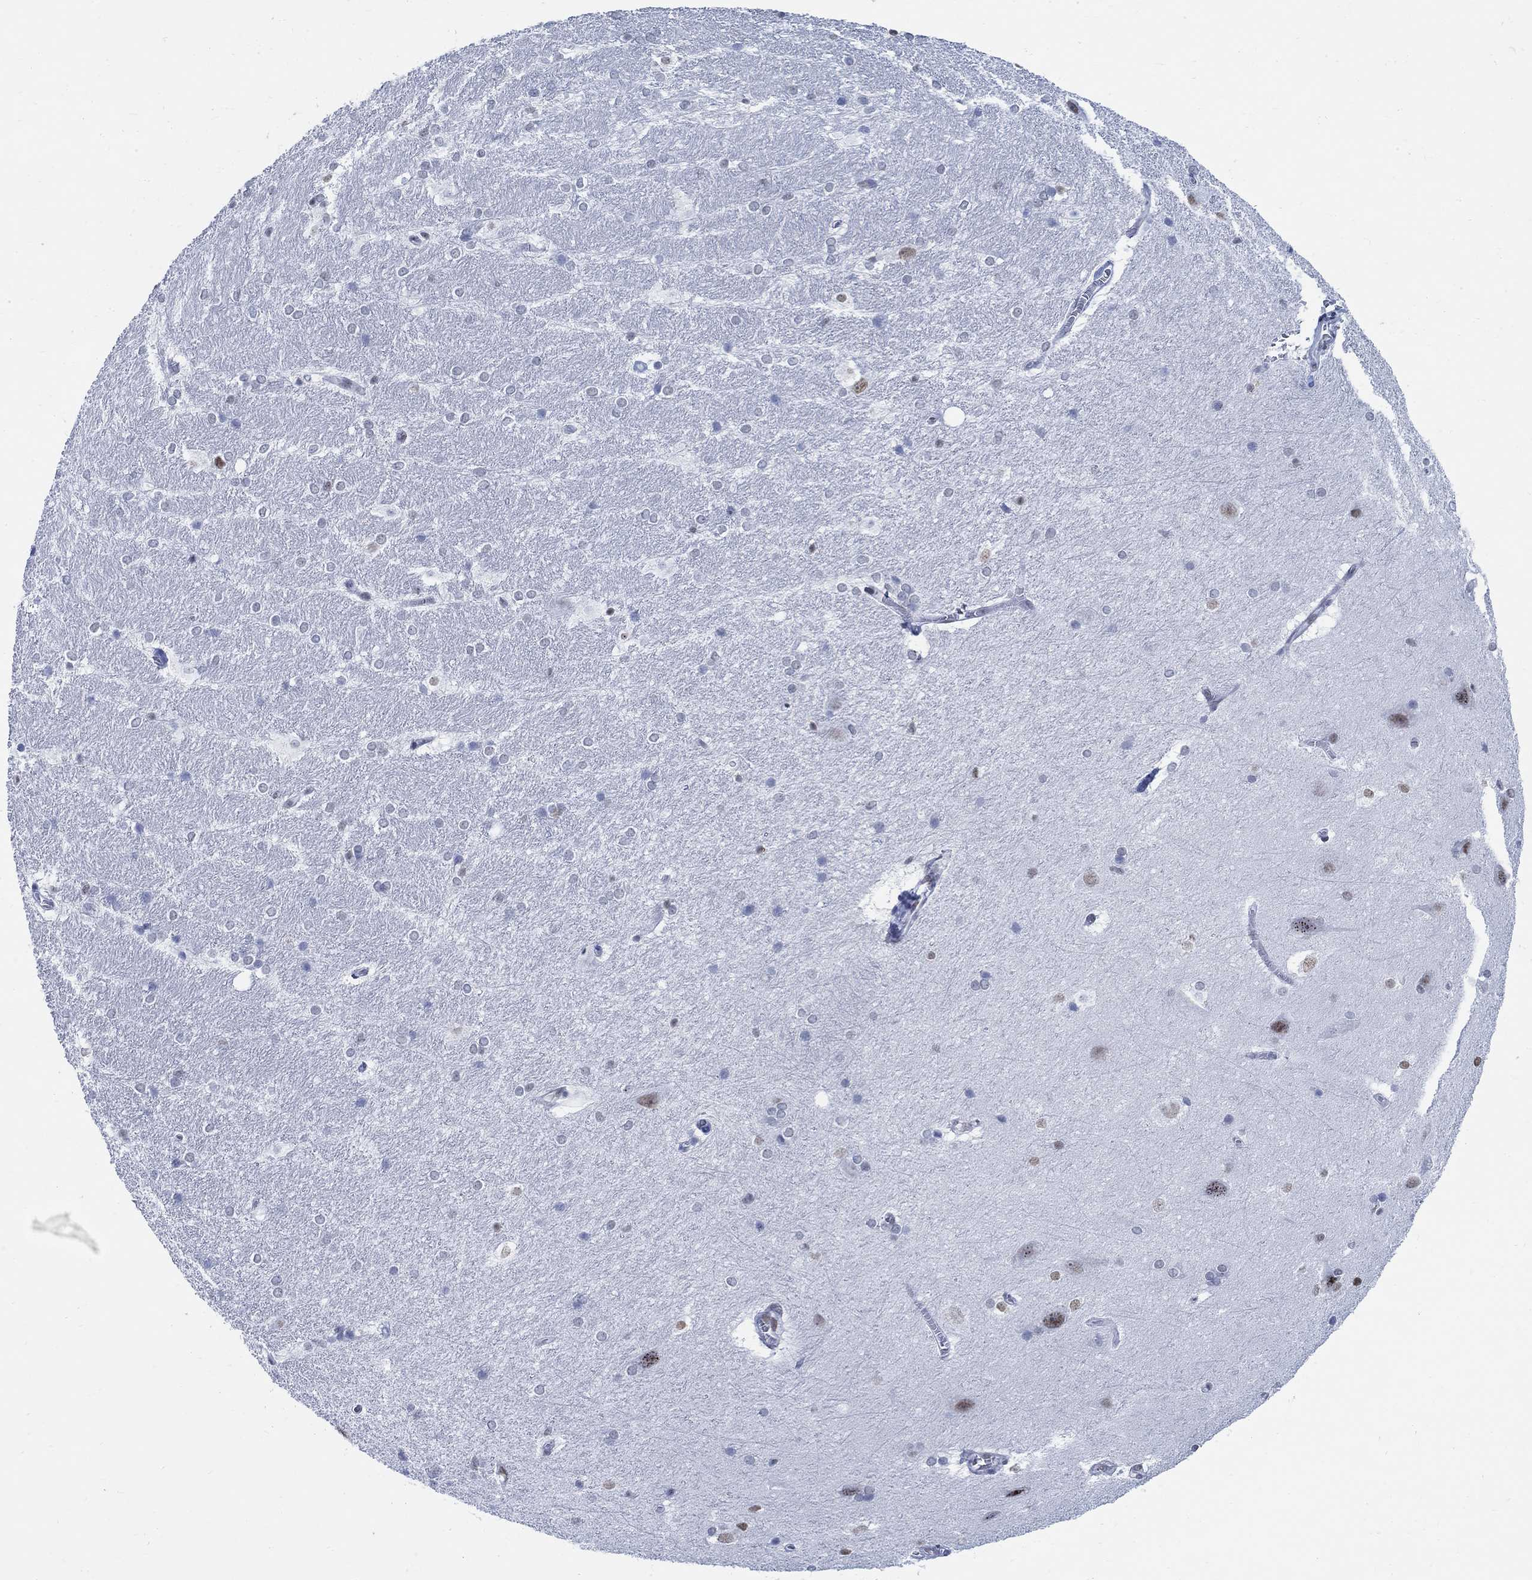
{"staining": {"intensity": "negative", "quantity": "none", "location": "none"}, "tissue": "hippocampus", "cell_type": "Glial cells", "image_type": "normal", "snomed": [{"axis": "morphology", "description": "Normal tissue, NOS"}, {"axis": "topography", "description": "Cerebral cortex"}, {"axis": "topography", "description": "Hippocampus"}], "caption": "Histopathology image shows no significant protein staining in glial cells of normal hippocampus. (Immunohistochemistry (ihc), brightfield microscopy, high magnification).", "gene": "DLK1", "patient": {"sex": "female", "age": 19}}